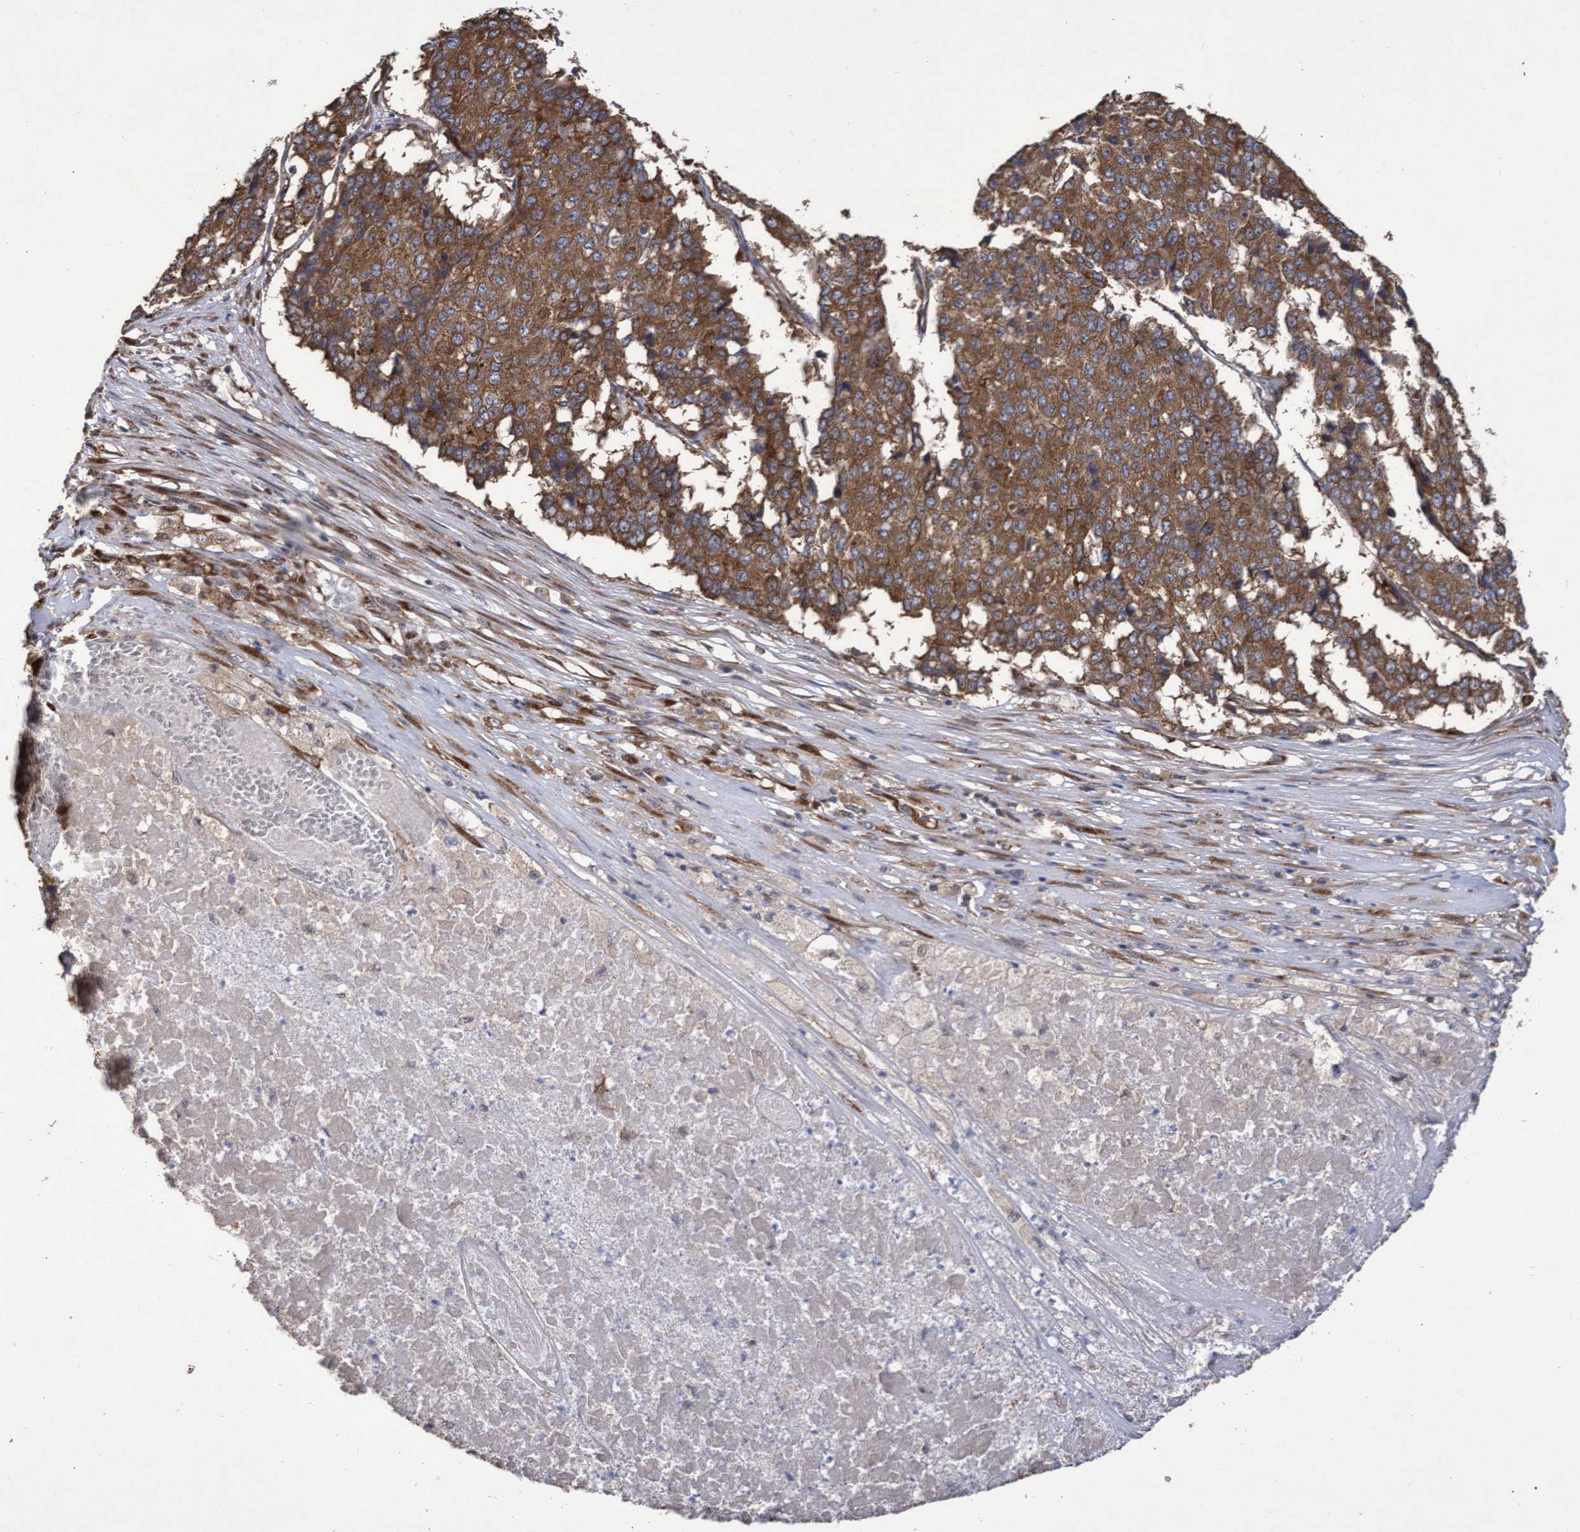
{"staining": {"intensity": "strong", "quantity": ">75%", "location": "cytoplasmic/membranous"}, "tissue": "pancreatic cancer", "cell_type": "Tumor cells", "image_type": "cancer", "snomed": [{"axis": "morphology", "description": "Adenocarcinoma, NOS"}, {"axis": "topography", "description": "Pancreas"}], "caption": "Human pancreatic adenocarcinoma stained with a brown dye reveals strong cytoplasmic/membranous positive positivity in approximately >75% of tumor cells.", "gene": "ABCF2", "patient": {"sex": "male", "age": 50}}